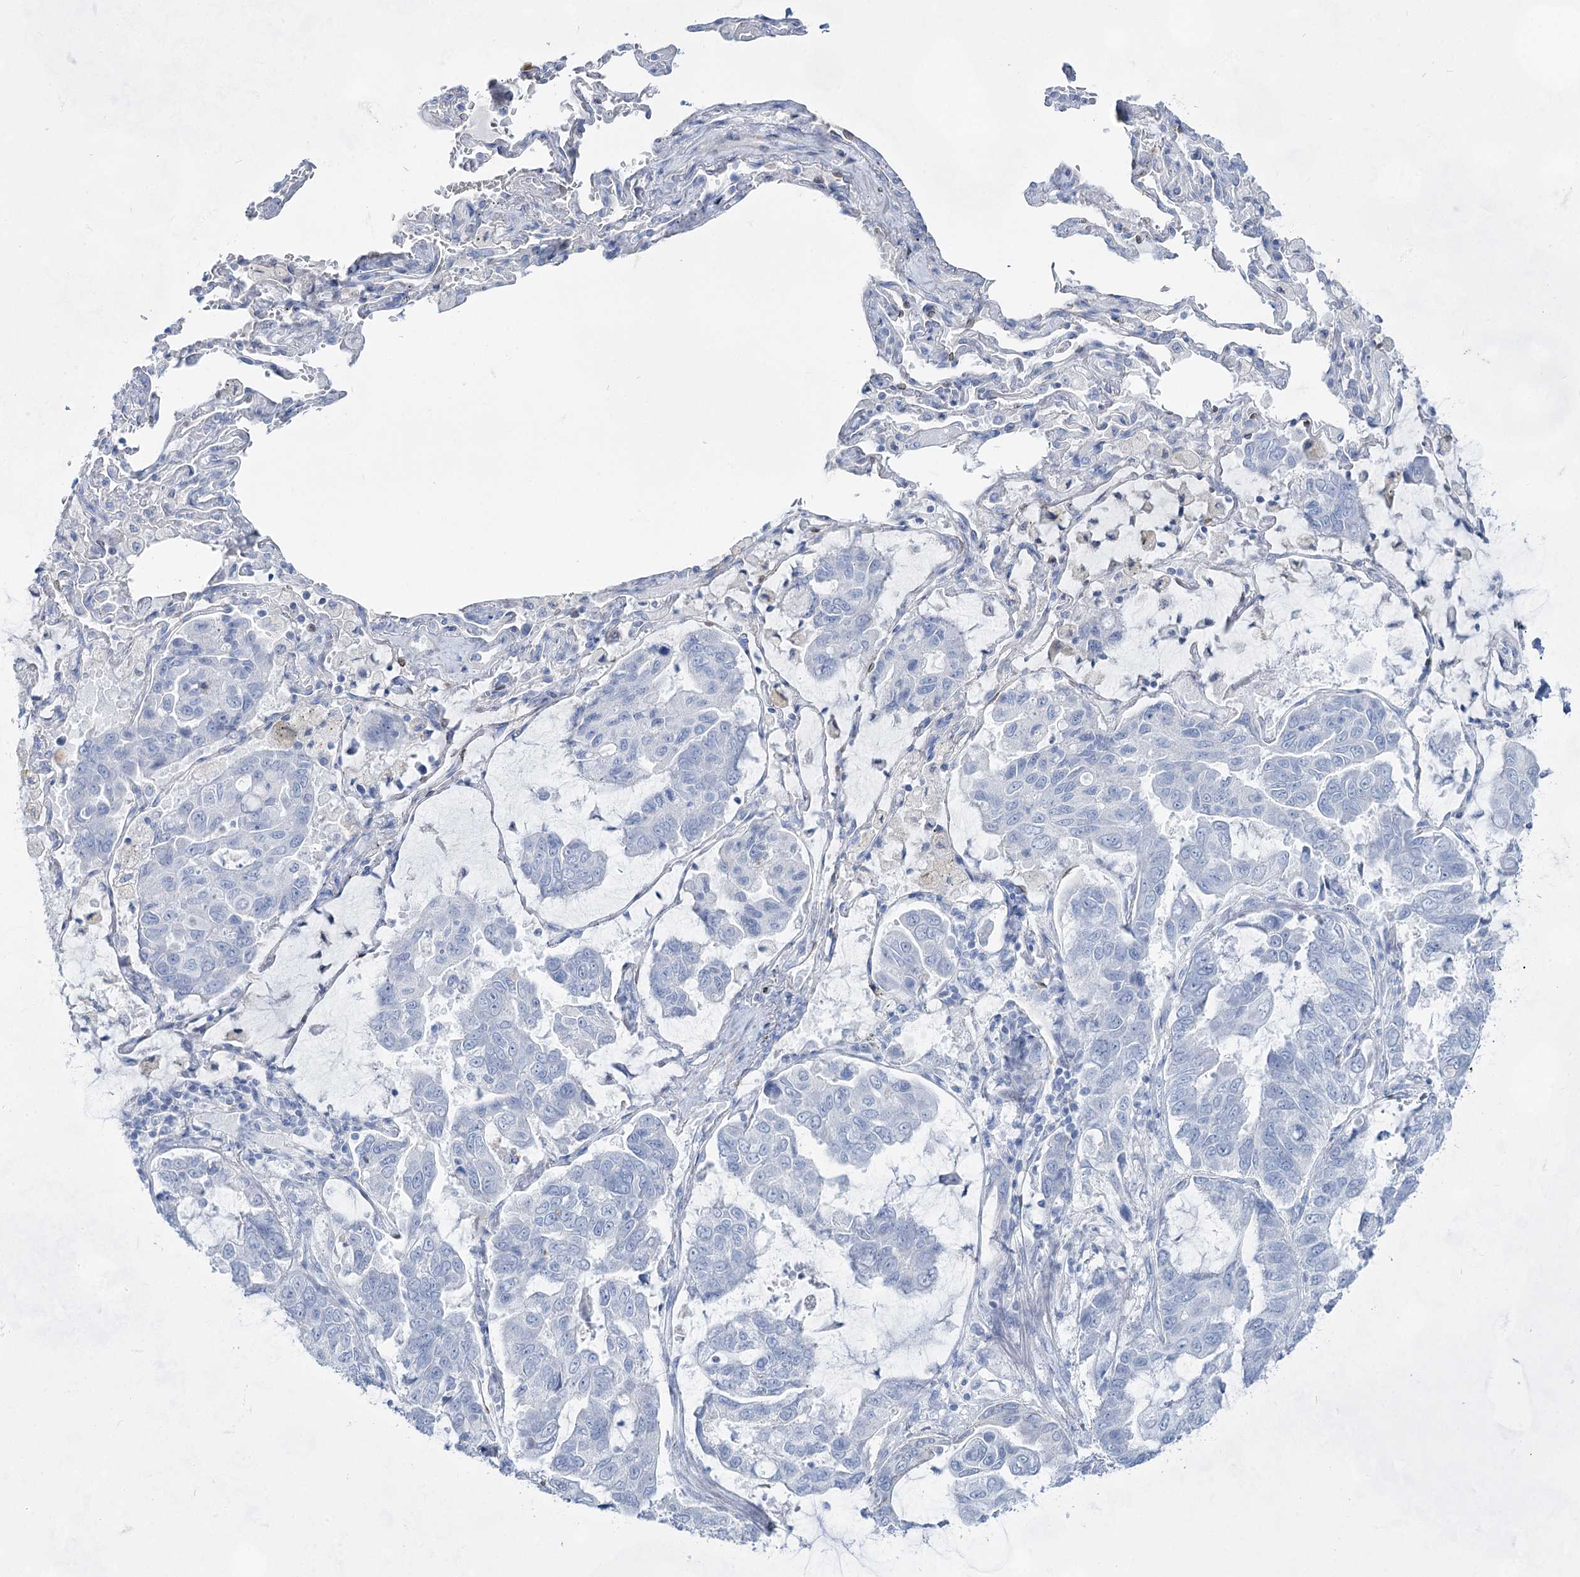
{"staining": {"intensity": "negative", "quantity": "none", "location": "none"}, "tissue": "lung cancer", "cell_type": "Tumor cells", "image_type": "cancer", "snomed": [{"axis": "morphology", "description": "Adenocarcinoma, NOS"}, {"axis": "topography", "description": "Lung"}], "caption": "Lung cancer (adenocarcinoma) was stained to show a protein in brown. There is no significant staining in tumor cells.", "gene": "ACRV1", "patient": {"sex": "male", "age": 64}}